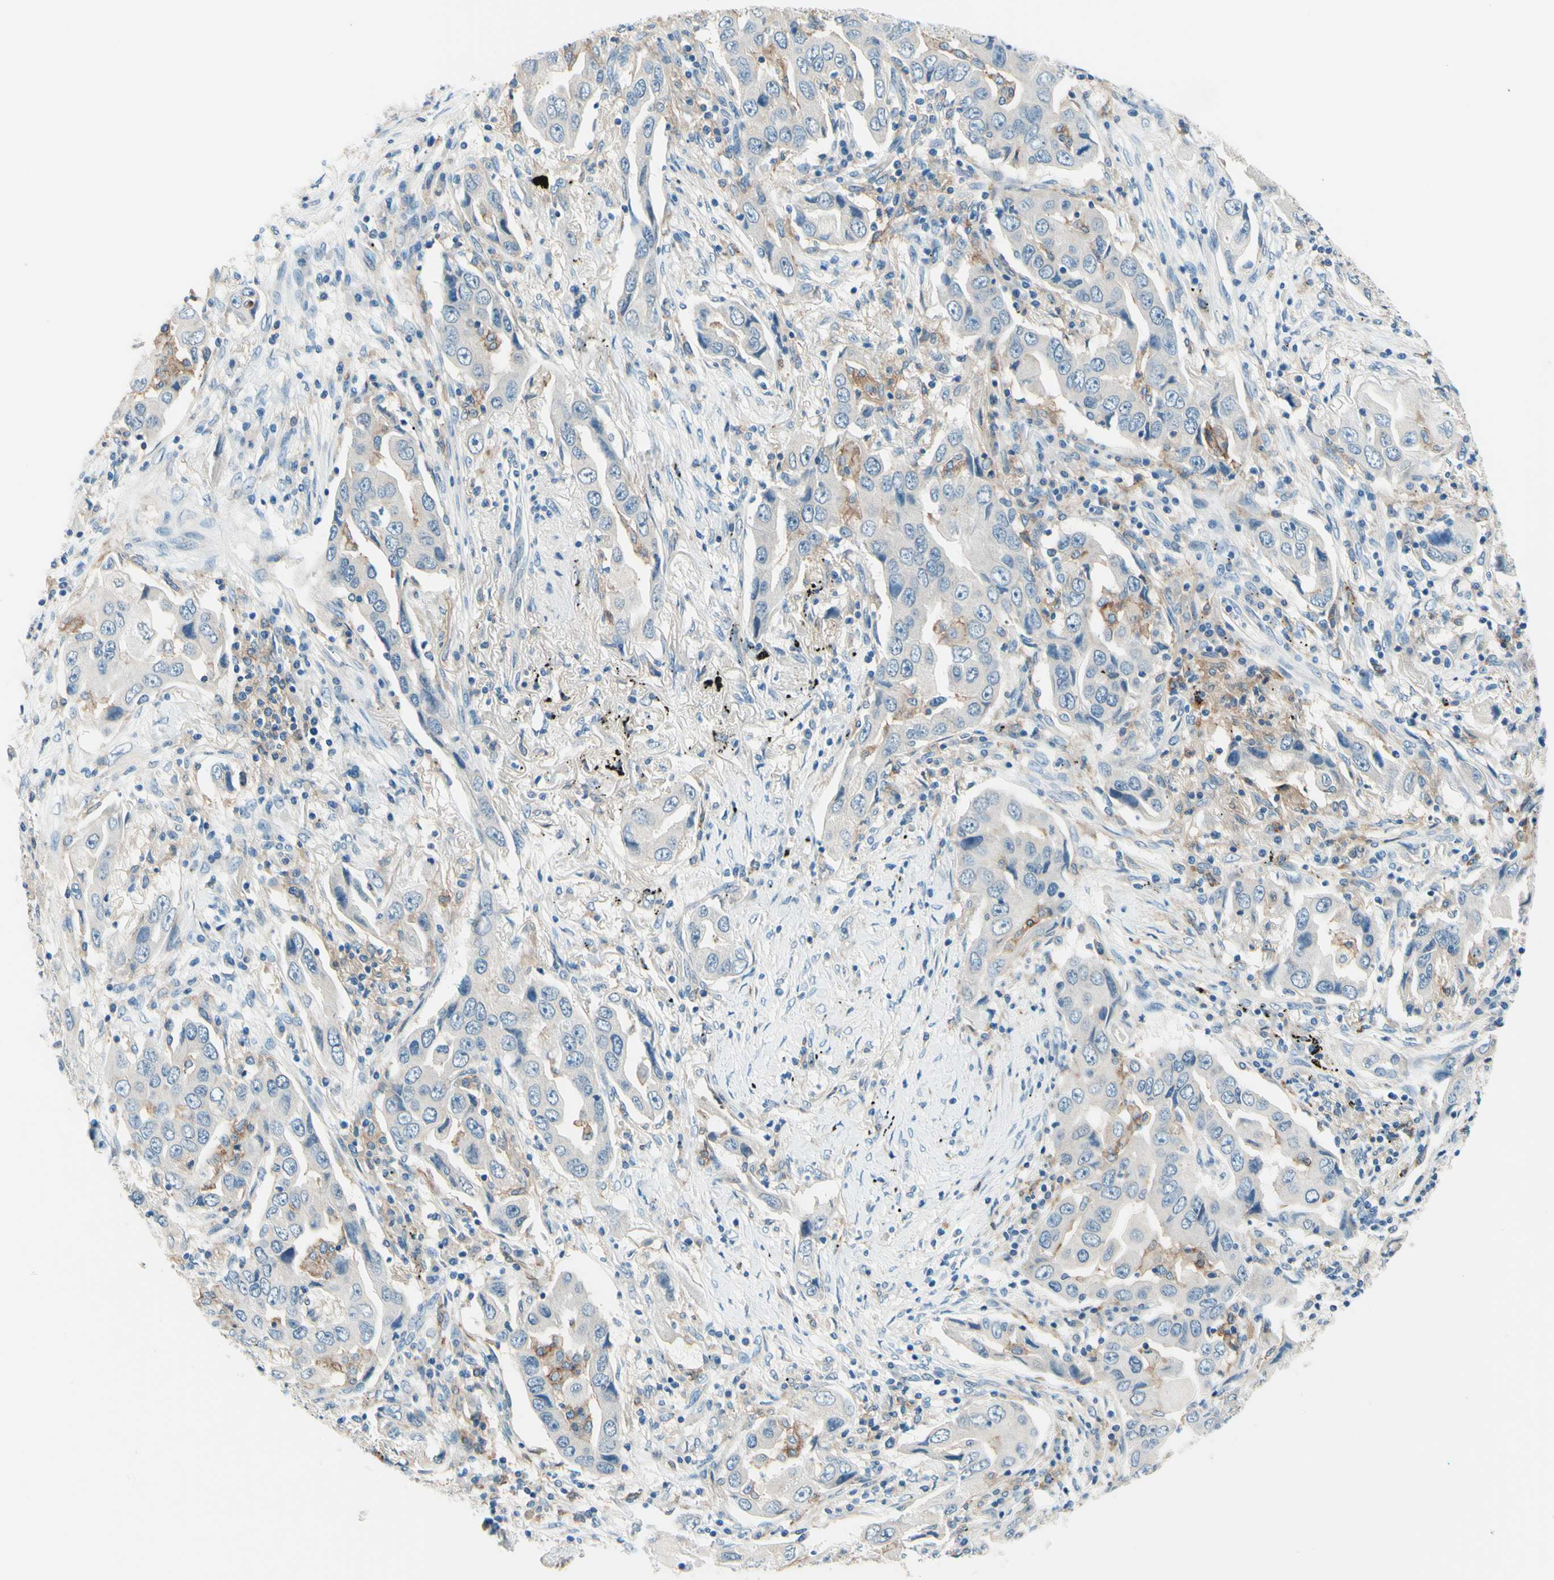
{"staining": {"intensity": "weak", "quantity": "<25%", "location": "cytoplasmic/membranous"}, "tissue": "lung cancer", "cell_type": "Tumor cells", "image_type": "cancer", "snomed": [{"axis": "morphology", "description": "Adenocarcinoma, NOS"}, {"axis": "topography", "description": "Lung"}], "caption": "Adenocarcinoma (lung) was stained to show a protein in brown. There is no significant positivity in tumor cells.", "gene": "SIGLEC9", "patient": {"sex": "female", "age": 65}}